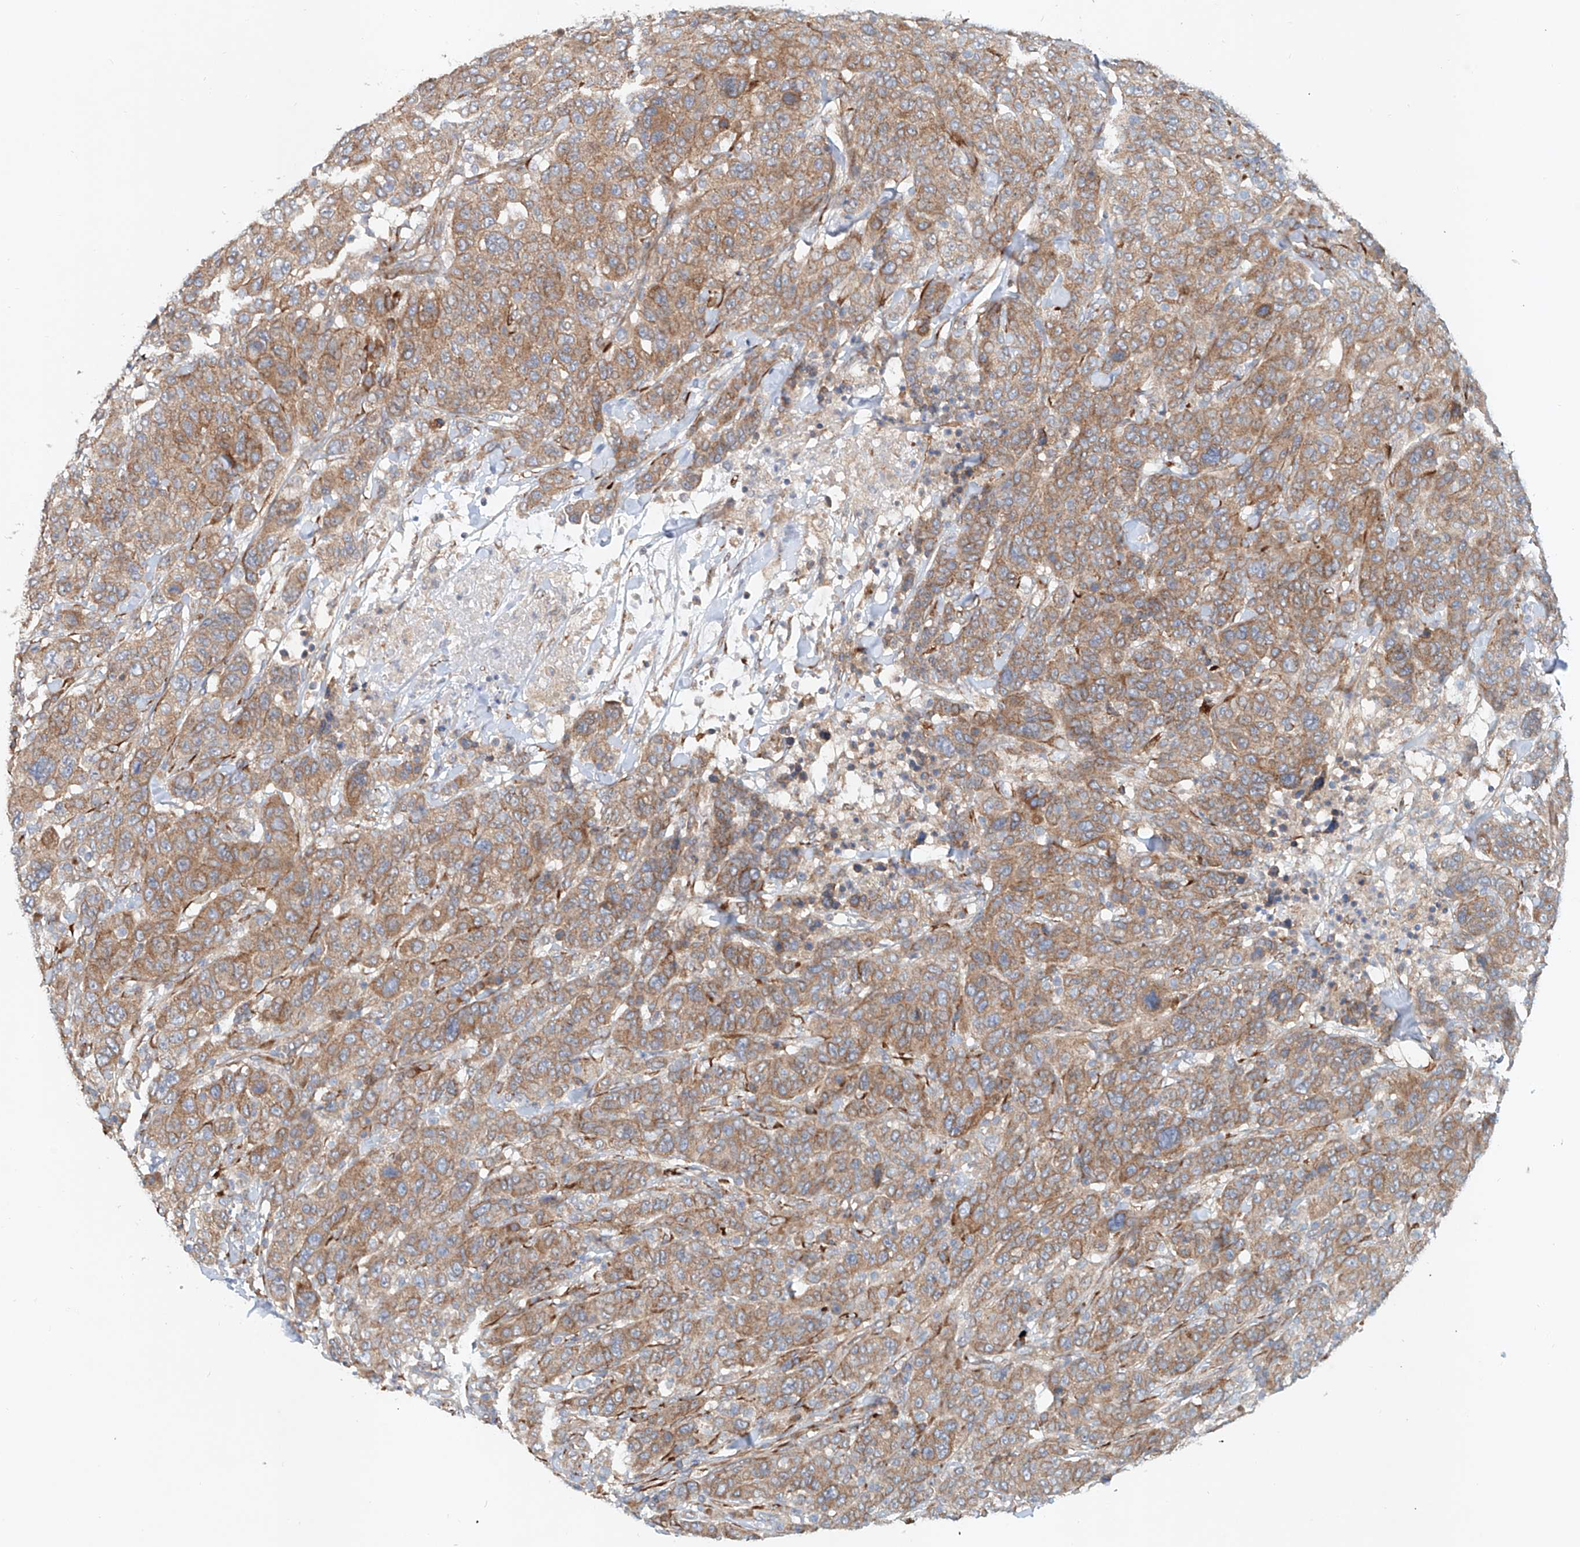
{"staining": {"intensity": "moderate", "quantity": ">75%", "location": "cytoplasmic/membranous"}, "tissue": "breast cancer", "cell_type": "Tumor cells", "image_type": "cancer", "snomed": [{"axis": "morphology", "description": "Duct carcinoma"}, {"axis": "topography", "description": "Breast"}], "caption": "Moderate cytoplasmic/membranous protein expression is seen in approximately >75% of tumor cells in breast cancer (invasive ductal carcinoma).", "gene": "SNAP29", "patient": {"sex": "female", "age": 37}}